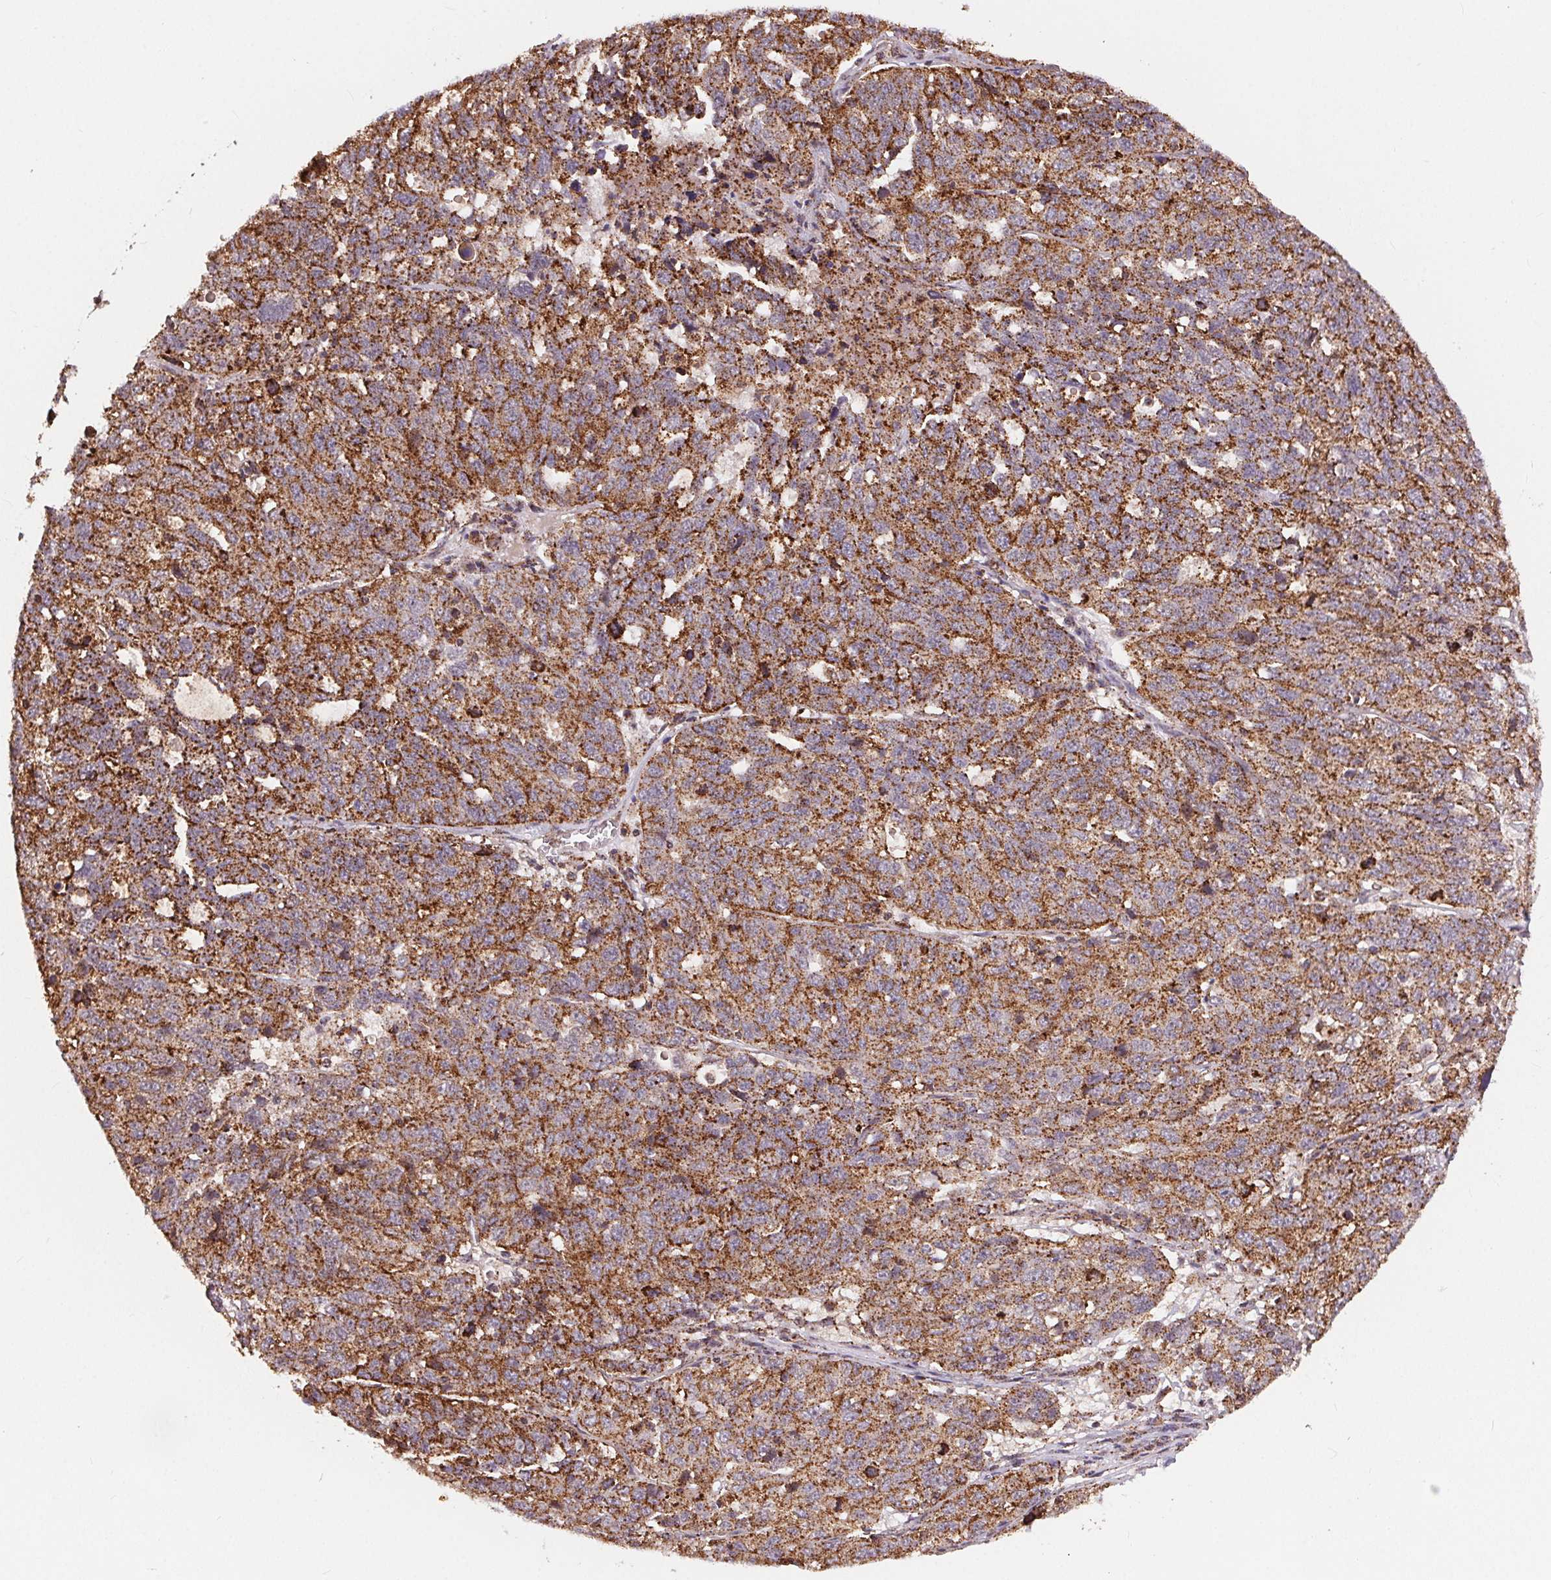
{"staining": {"intensity": "strong", "quantity": ">75%", "location": "cytoplasmic/membranous"}, "tissue": "ovarian cancer", "cell_type": "Tumor cells", "image_type": "cancer", "snomed": [{"axis": "morphology", "description": "Cystadenocarcinoma, serous, NOS"}, {"axis": "topography", "description": "Ovary"}], "caption": "Protein expression analysis of ovarian serous cystadenocarcinoma reveals strong cytoplasmic/membranous positivity in approximately >75% of tumor cells.", "gene": "CHMP4B", "patient": {"sex": "female", "age": 71}}